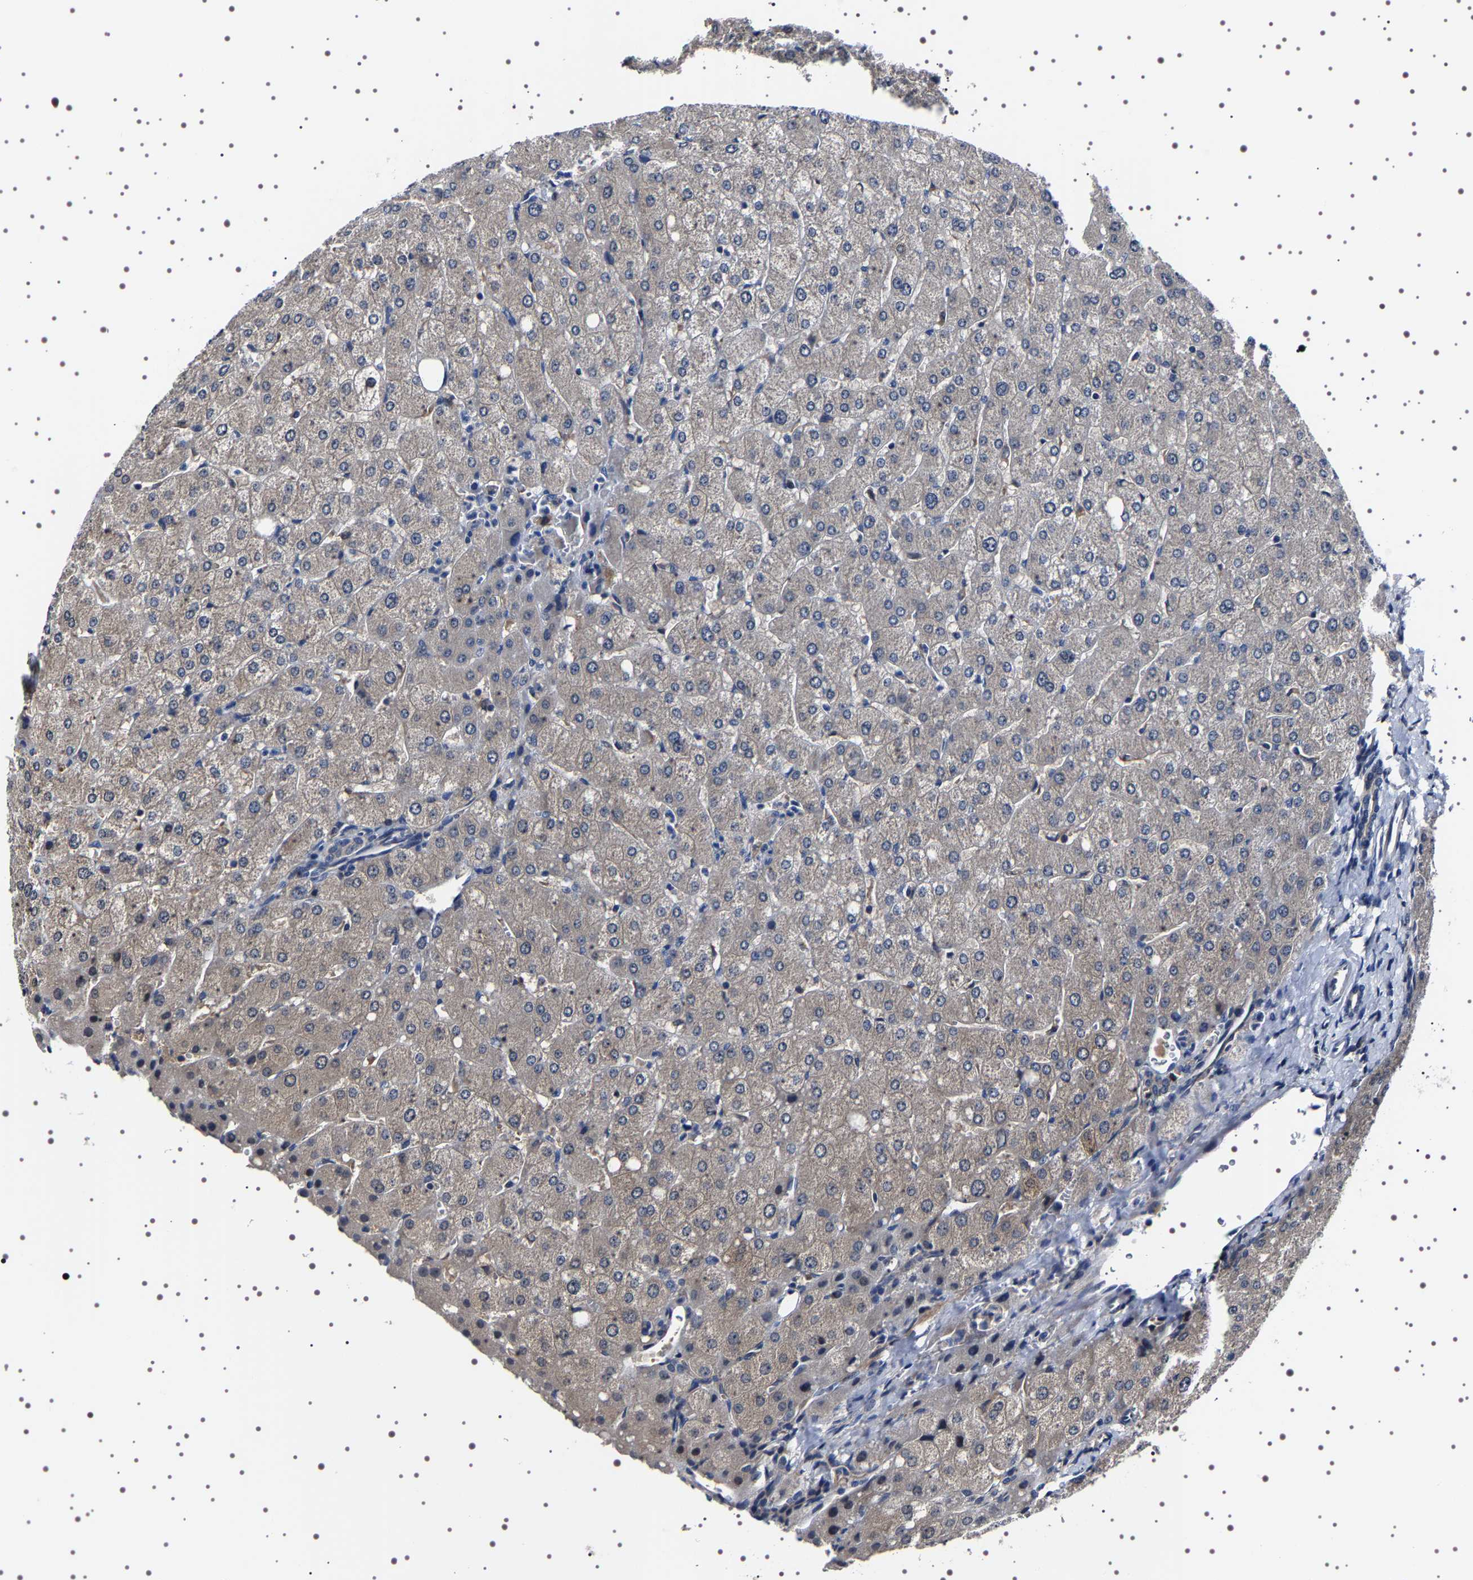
{"staining": {"intensity": "negative", "quantity": "none", "location": "none"}, "tissue": "liver", "cell_type": "Cholangiocytes", "image_type": "normal", "snomed": [{"axis": "morphology", "description": "Normal tissue, NOS"}, {"axis": "topography", "description": "Liver"}], "caption": "Protein analysis of unremarkable liver demonstrates no significant staining in cholangiocytes.", "gene": "TARBP1", "patient": {"sex": "male", "age": 55}}